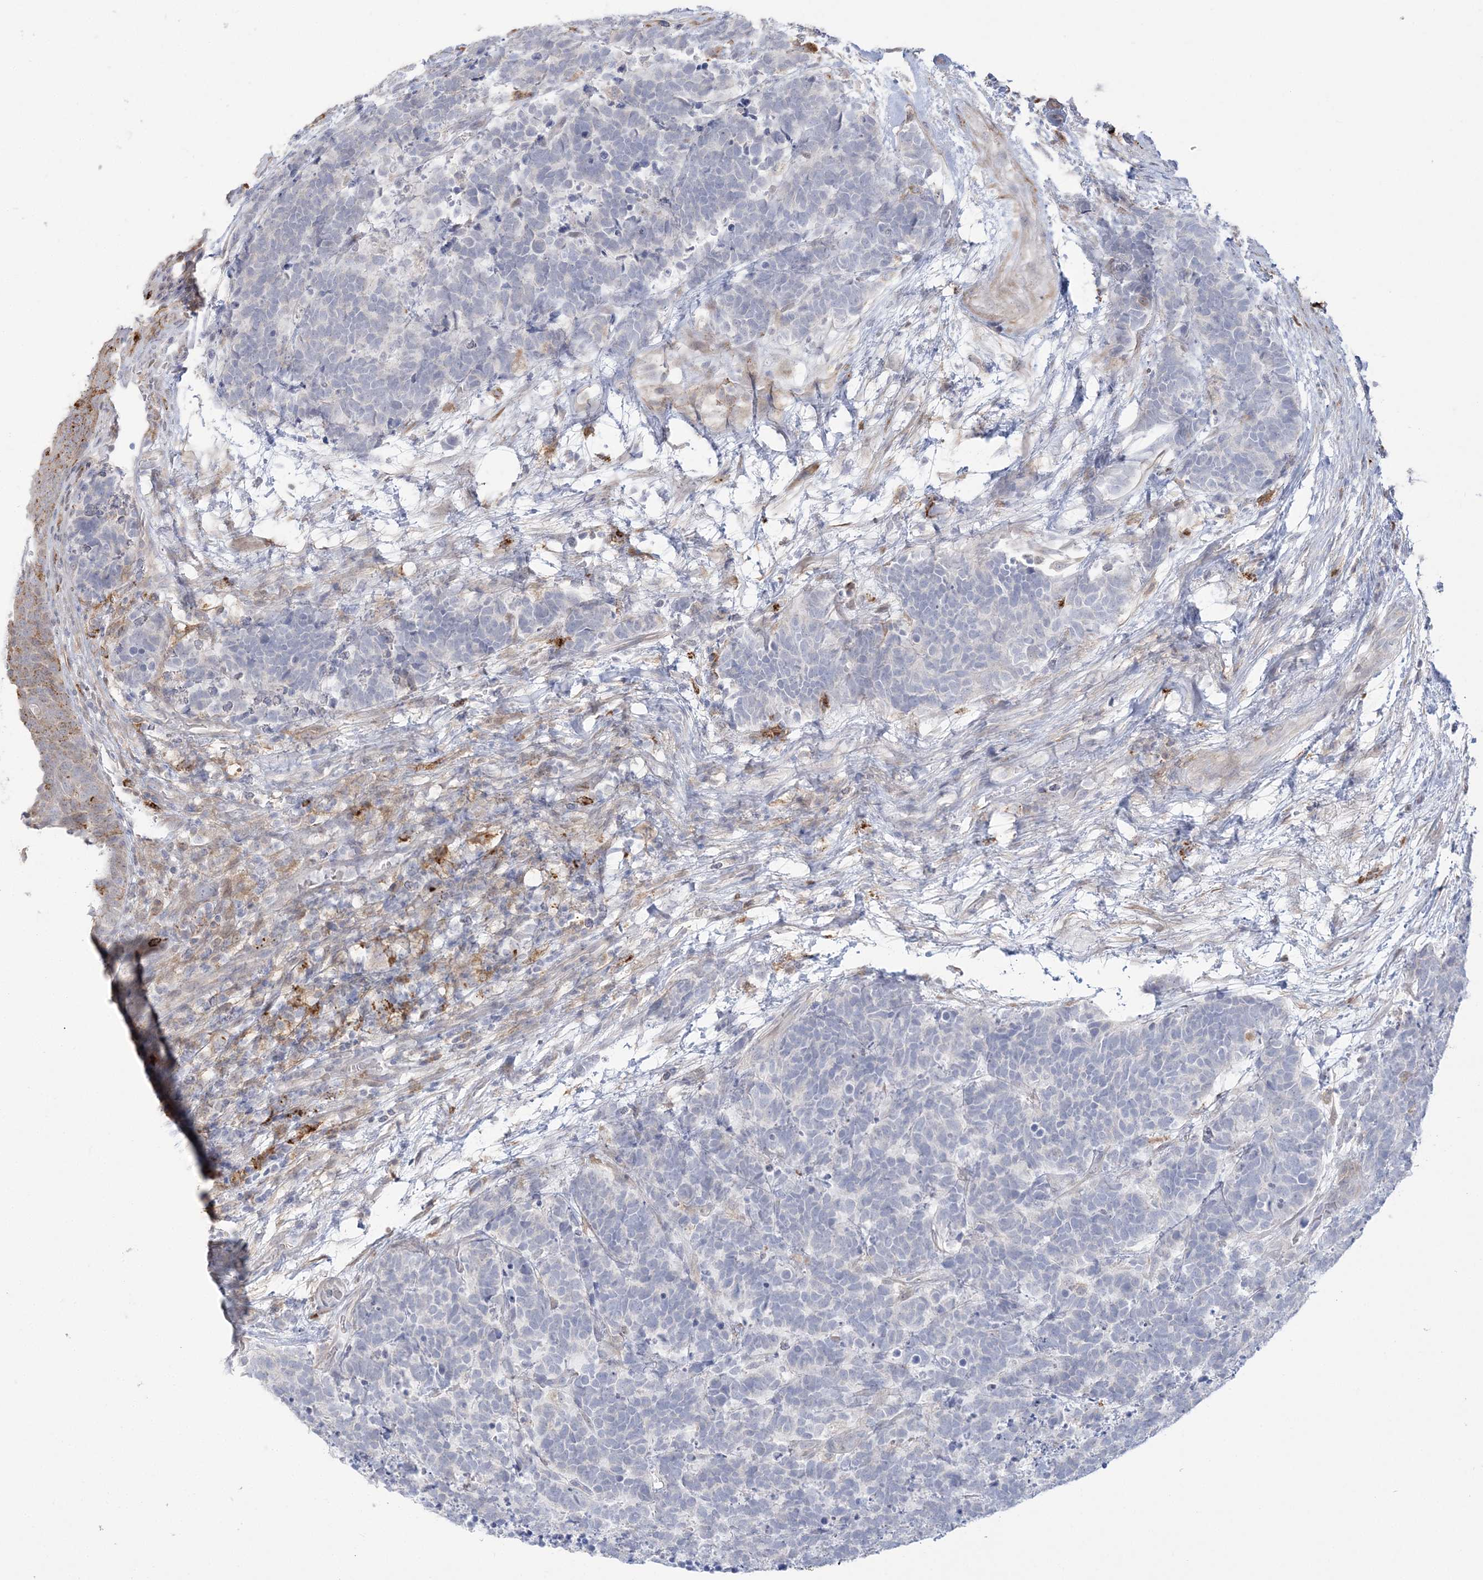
{"staining": {"intensity": "negative", "quantity": "none", "location": "none"}, "tissue": "carcinoid", "cell_type": "Tumor cells", "image_type": "cancer", "snomed": [{"axis": "morphology", "description": "Carcinoma, NOS"}, {"axis": "morphology", "description": "Carcinoid, malignant, NOS"}, {"axis": "topography", "description": "Urinary bladder"}], "caption": "Carcinoma was stained to show a protein in brown. There is no significant expression in tumor cells.", "gene": "HAAO", "patient": {"sex": "male", "age": 57}}